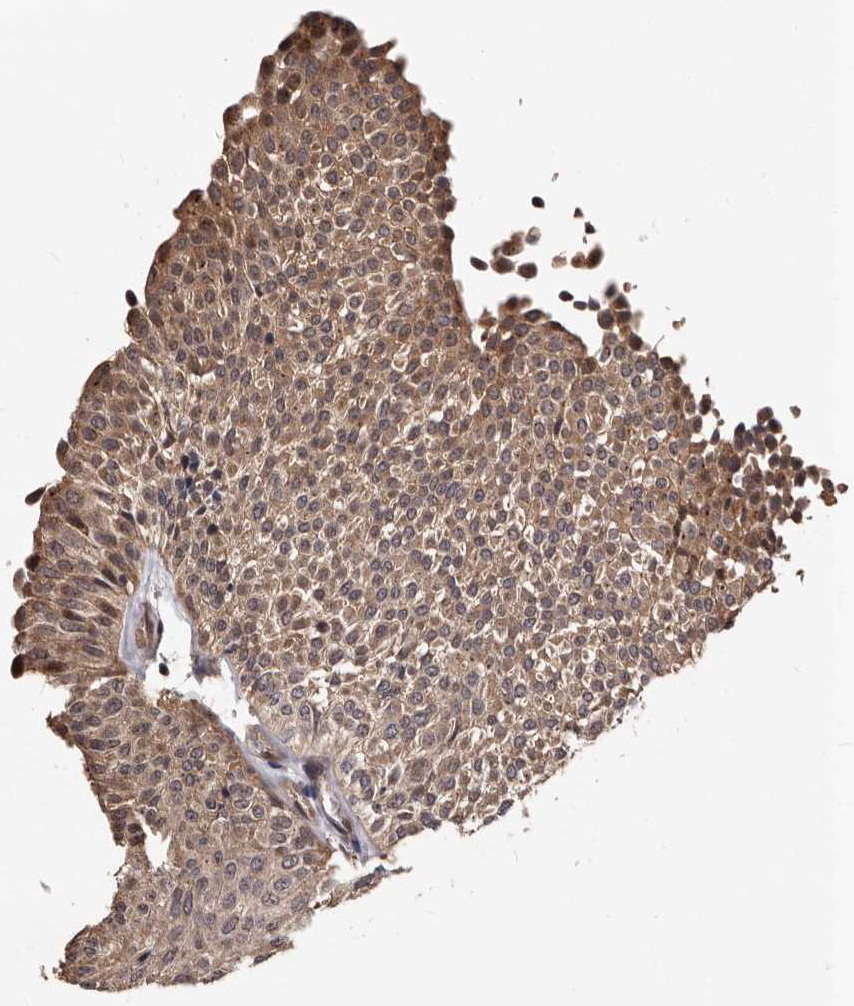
{"staining": {"intensity": "moderate", "quantity": "25%-75%", "location": "cytoplasmic/membranous"}, "tissue": "urothelial cancer", "cell_type": "Tumor cells", "image_type": "cancer", "snomed": [{"axis": "morphology", "description": "Urothelial carcinoma, Low grade"}, {"axis": "topography", "description": "Urinary bladder"}], "caption": "A high-resolution histopathology image shows immunohistochemistry staining of low-grade urothelial carcinoma, which demonstrates moderate cytoplasmic/membranous staining in about 25%-75% of tumor cells.", "gene": "MKRN3", "patient": {"sex": "male", "age": 78}}